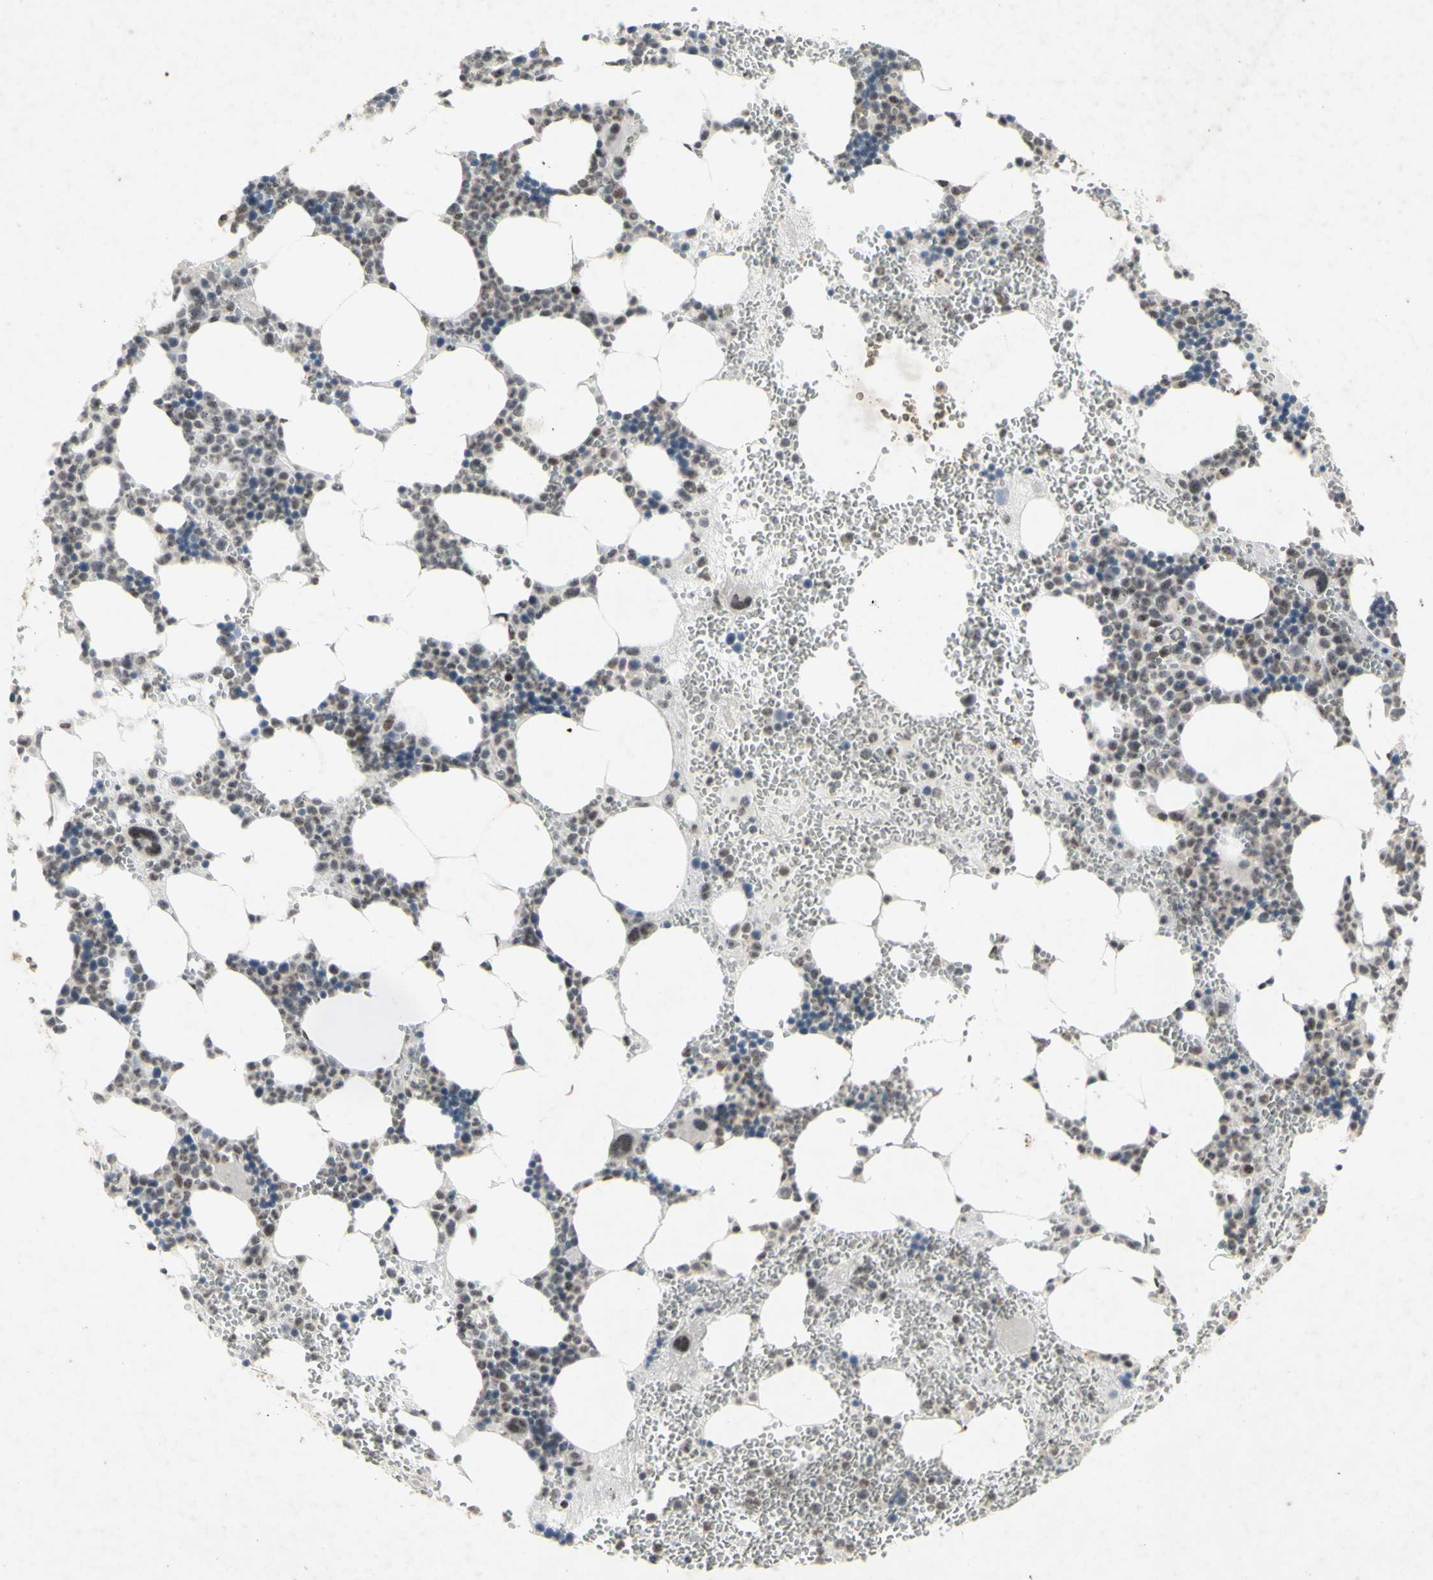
{"staining": {"intensity": "weak", "quantity": "<25%", "location": "nuclear"}, "tissue": "bone marrow", "cell_type": "Hematopoietic cells", "image_type": "normal", "snomed": [{"axis": "morphology", "description": "Normal tissue, NOS"}, {"axis": "morphology", "description": "Inflammation, NOS"}, {"axis": "topography", "description": "Bone marrow"}], "caption": "This histopathology image is of normal bone marrow stained with IHC to label a protein in brown with the nuclei are counter-stained blue. There is no expression in hematopoietic cells. (Stains: DAB immunohistochemistry with hematoxylin counter stain, Microscopy: brightfield microscopy at high magnification).", "gene": "CENPB", "patient": {"sex": "female", "age": 76}}